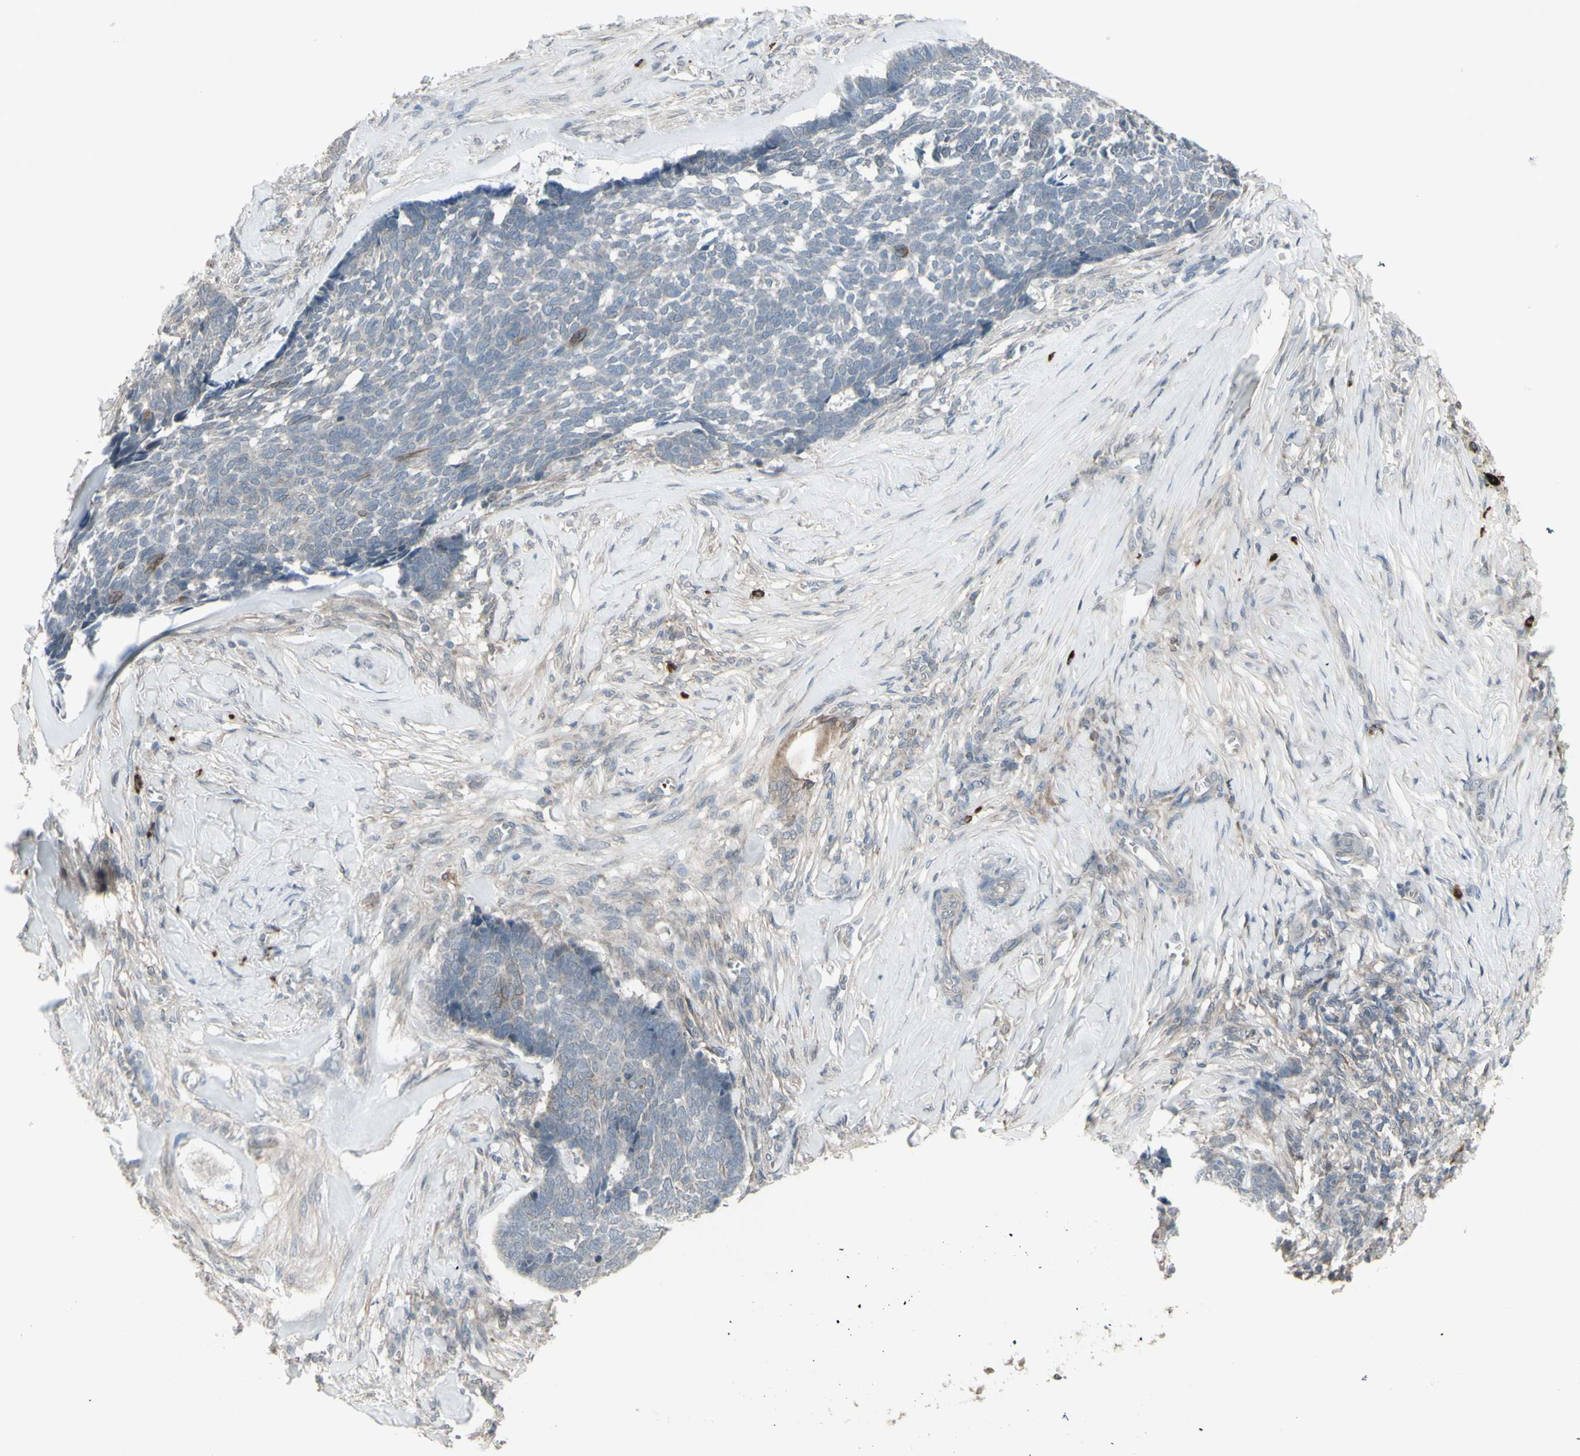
{"staining": {"intensity": "weak", "quantity": ">75%", "location": "cytoplasmic/membranous"}, "tissue": "skin cancer", "cell_type": "Tumor cells", "image_type": "cancer", "snomed": [{"axis": "morphology", "description": "Basal cell carcinoma"}, {"axis": "topography", "description": "Skin"}], "caption": "Weak cytoplasmic/membranous staining is identified in about >75% of tumor cells in skin cancer. The staining is performed using DAB (3,3'-diaminobenzidine) brown chromogen to label protein expression. The nuclei are counter-stained blue using hematoxylin.", "gene": "GRAMD1B", "patient": {"sex": "male", "age": 84}}